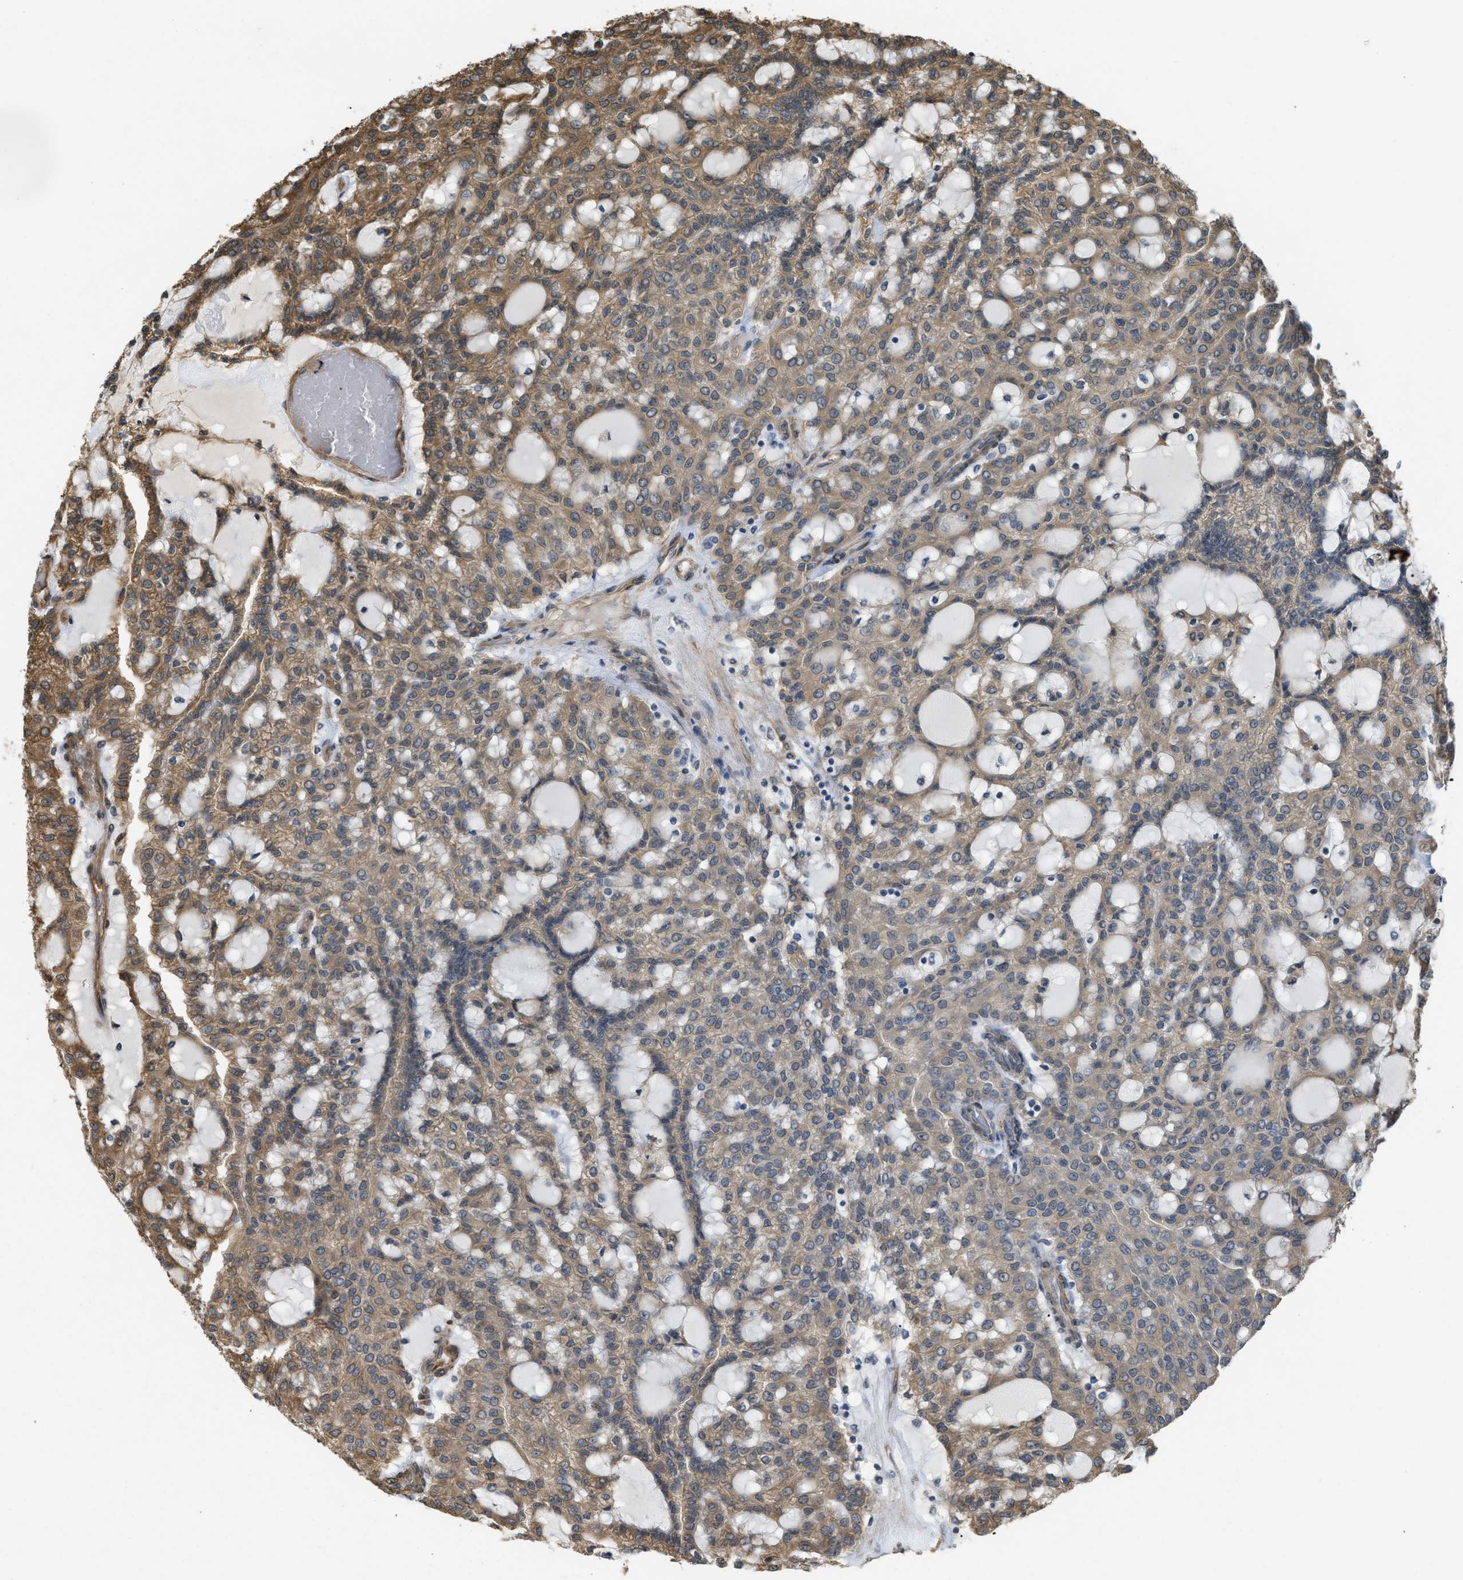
{"staining": {"intensity": "moderate", "quantity": "25%-75%", "location": "cytoplasmic/membranous"}, "tissue": "renal cancer", "cell_type": "Tumor cells", "image_type": "cancer", "snomed": [{"axis": "morphology", "description": "Adenocarcinoma, NOS"}, {"axis": "topography", "description": "Kidney"}], "caption": "Immunohistochemical staining of renal cancer (adenocarcinoma) exhibits moderate cytoplasmic/membranous protein staining in about 25%-75% of tumor cells. (IHC, brightfield microscopy, high magnification).", "gene": "BAG3", "patient": {"sex": "male", "age": 63}}